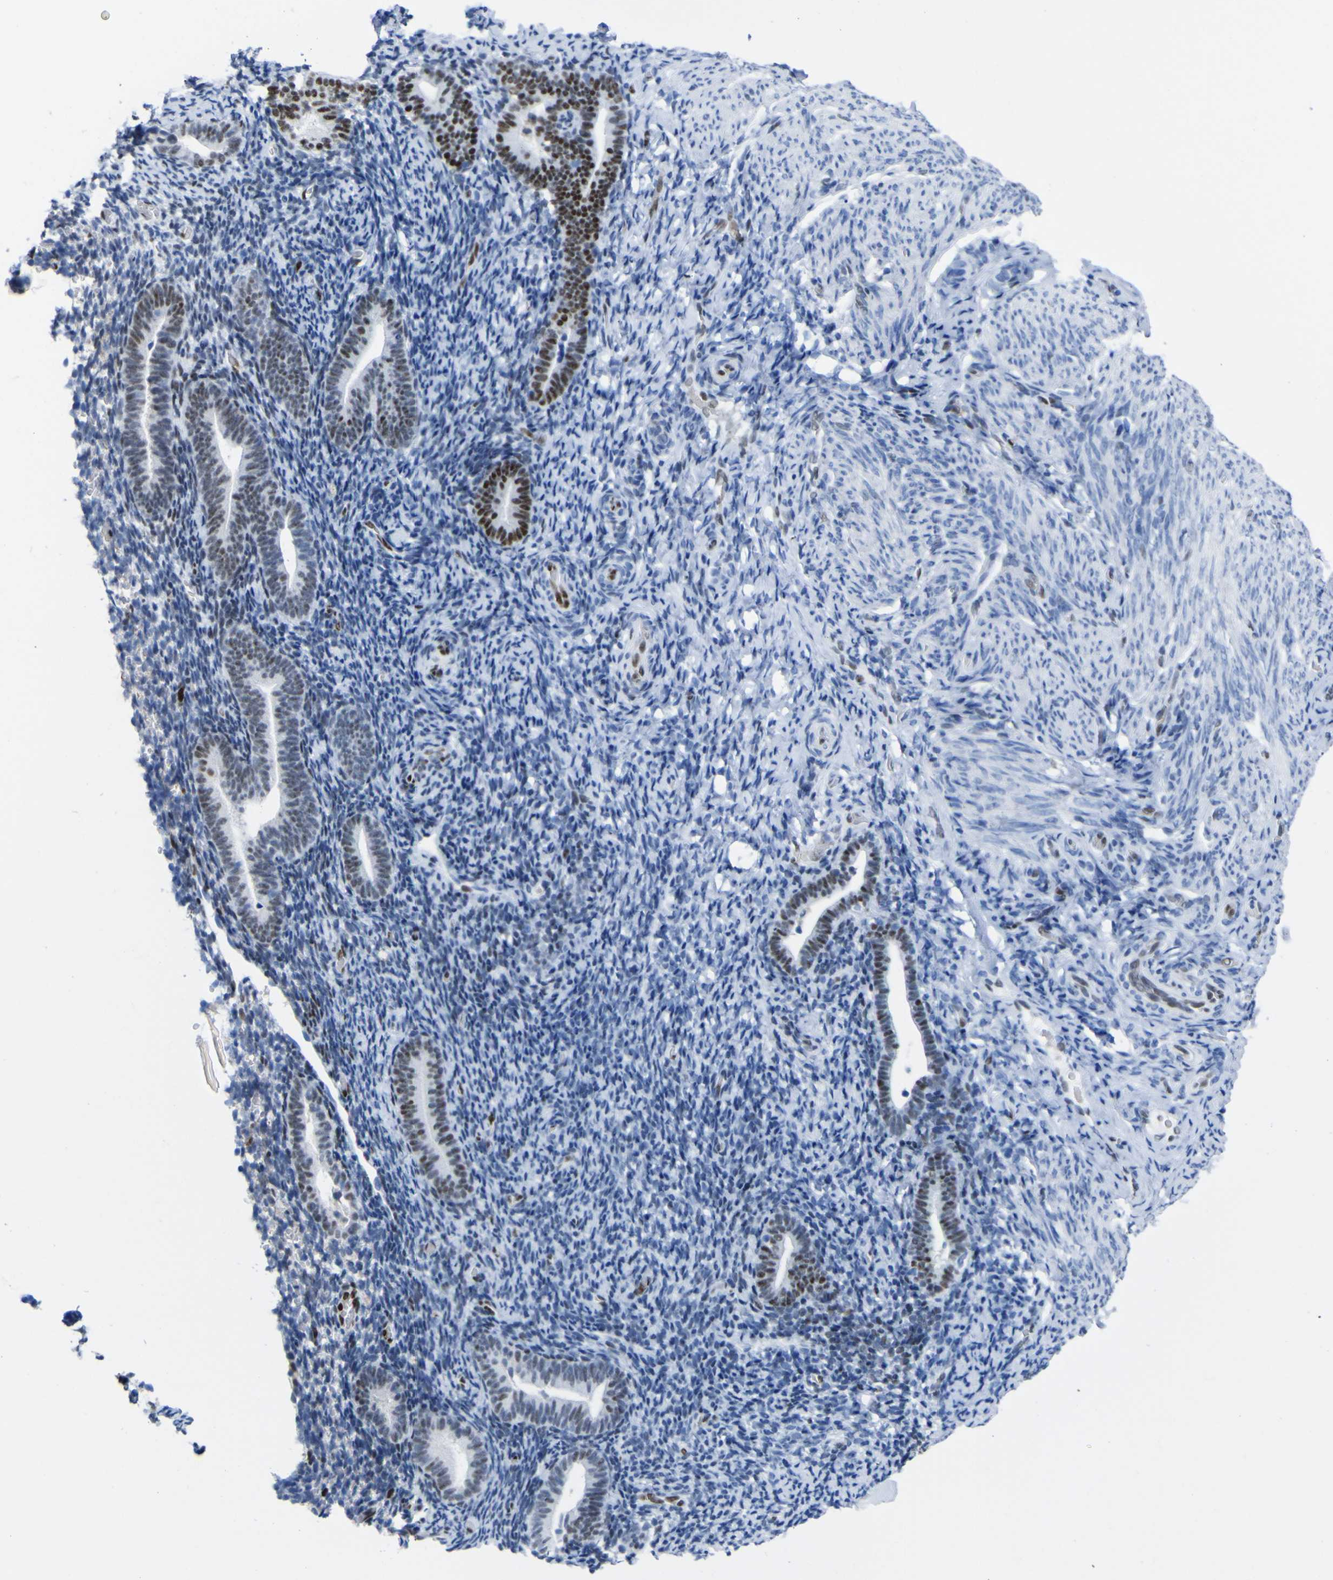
{"staining": {"intensity": "moderate", "quantity": "<25%", "location": "nuclear"}, "tissue": "endometrium", "cell_type": "Cells in endometrial stroma", "image_type": "normal", "snomed": [{"axis": "morphology", "description": "Normal tissue, NOS"}, {"axis": "topography", "description": "Endometrium"}], "caption": "A high-resolution micrograph shows immunohistochemistry (IHC) staining of normal endometrium, which exhibits moderate nuclear positivity in about <25% of cells in endometrial stroma.", "gene": "DACH1", "patient": {"sex": "female", "age": 51}}